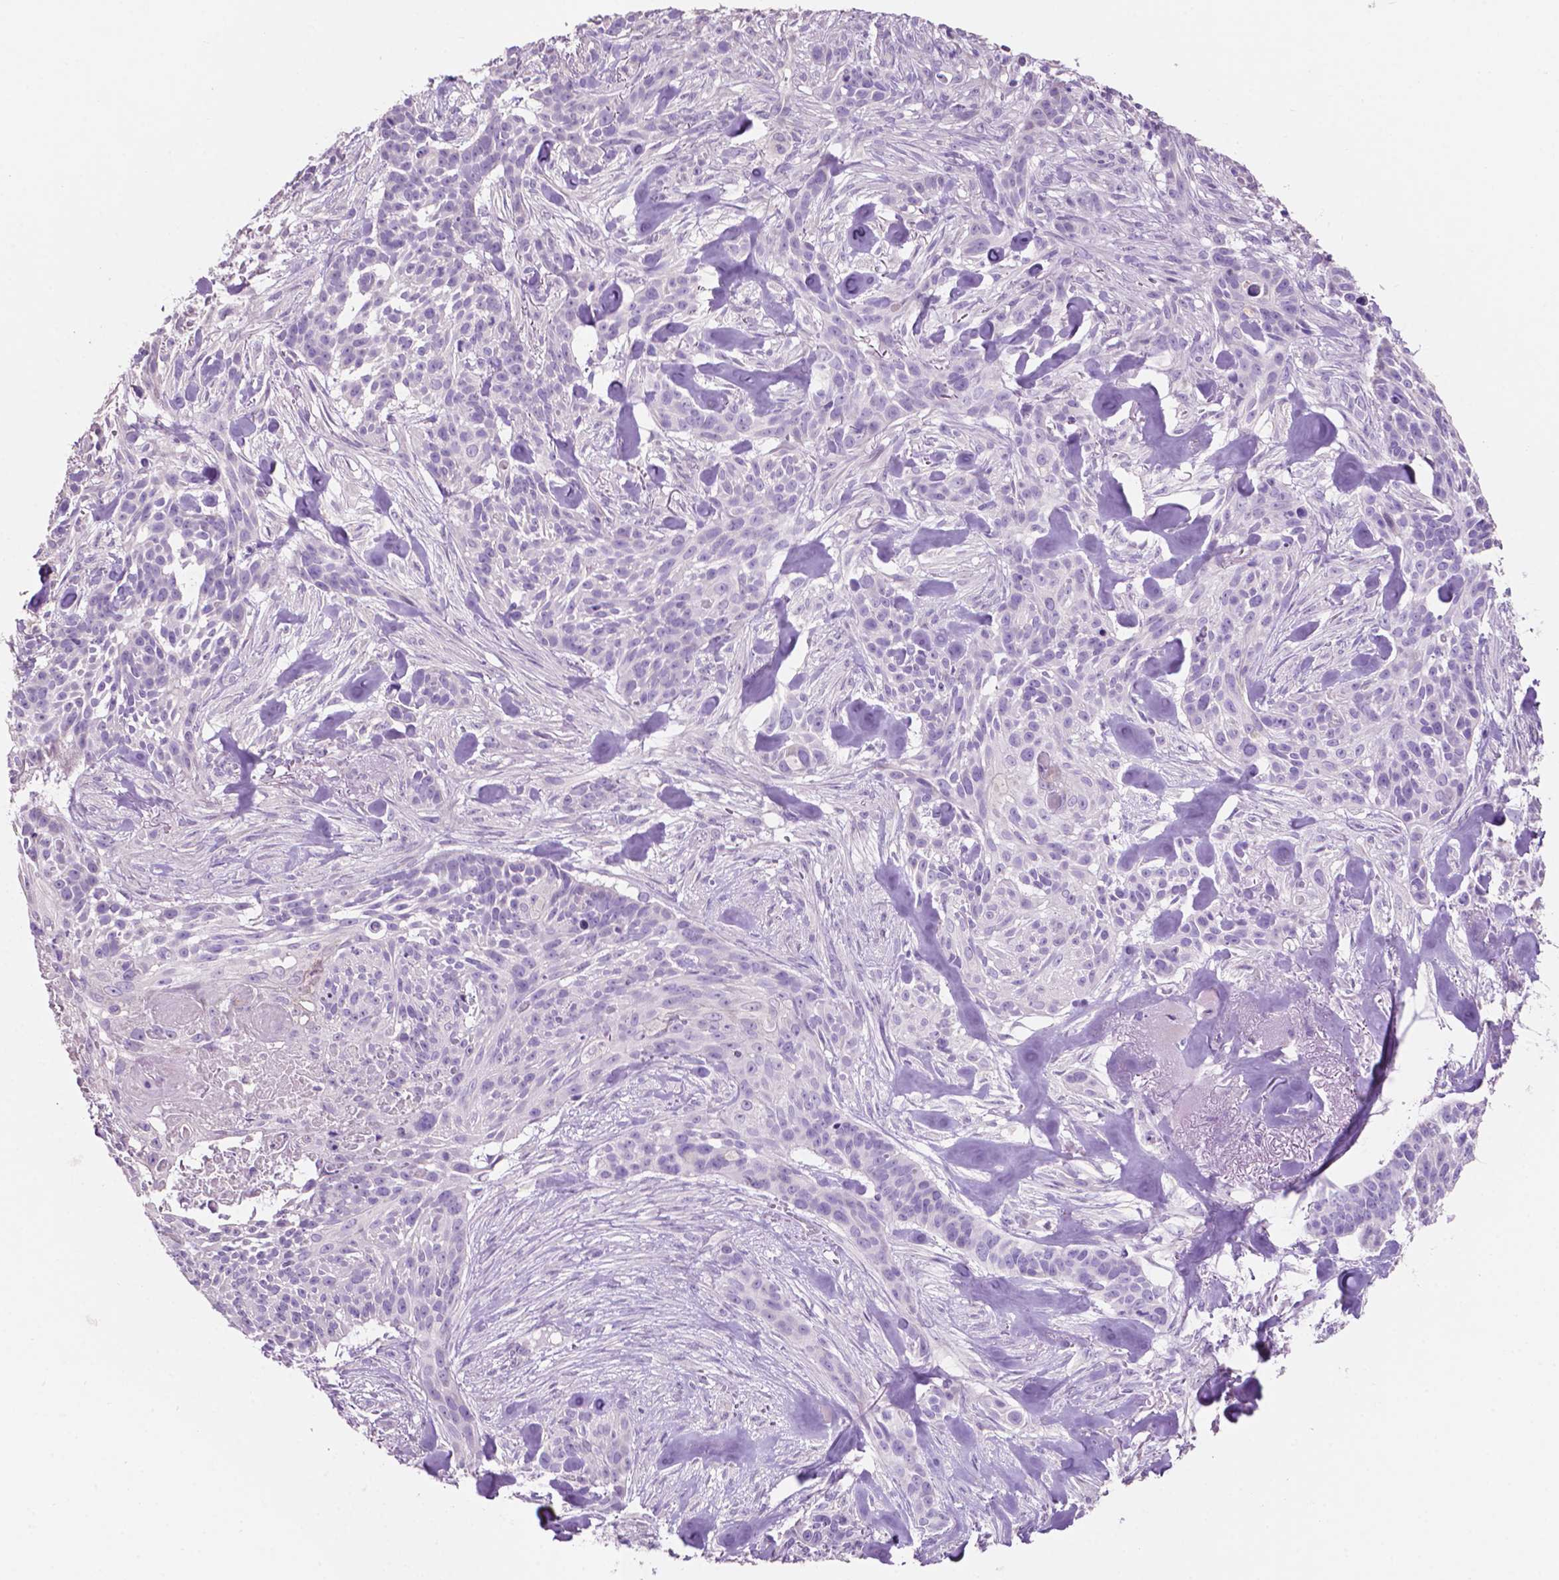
{"staining": {"intensity": "negative", "quantity": "none", "location": "none"}, "tissue": "skin cancer", "cell_type": "Tumor cells", "image_type": "cancer", "snomed": [{"axis": "morphology", "description": "Basal cell carcinoma"}, {"axis": "topography", "description": "Skin"}], "caption": "A high-resolution micrograph shows immunohistochemistry (IHC) staining of skin cancer (basal cell carcinoma), which demonstrates no significant positivity in tumor cells.", "gene": "CLDN17", "patient": {"sex": "male", "age": 87}}